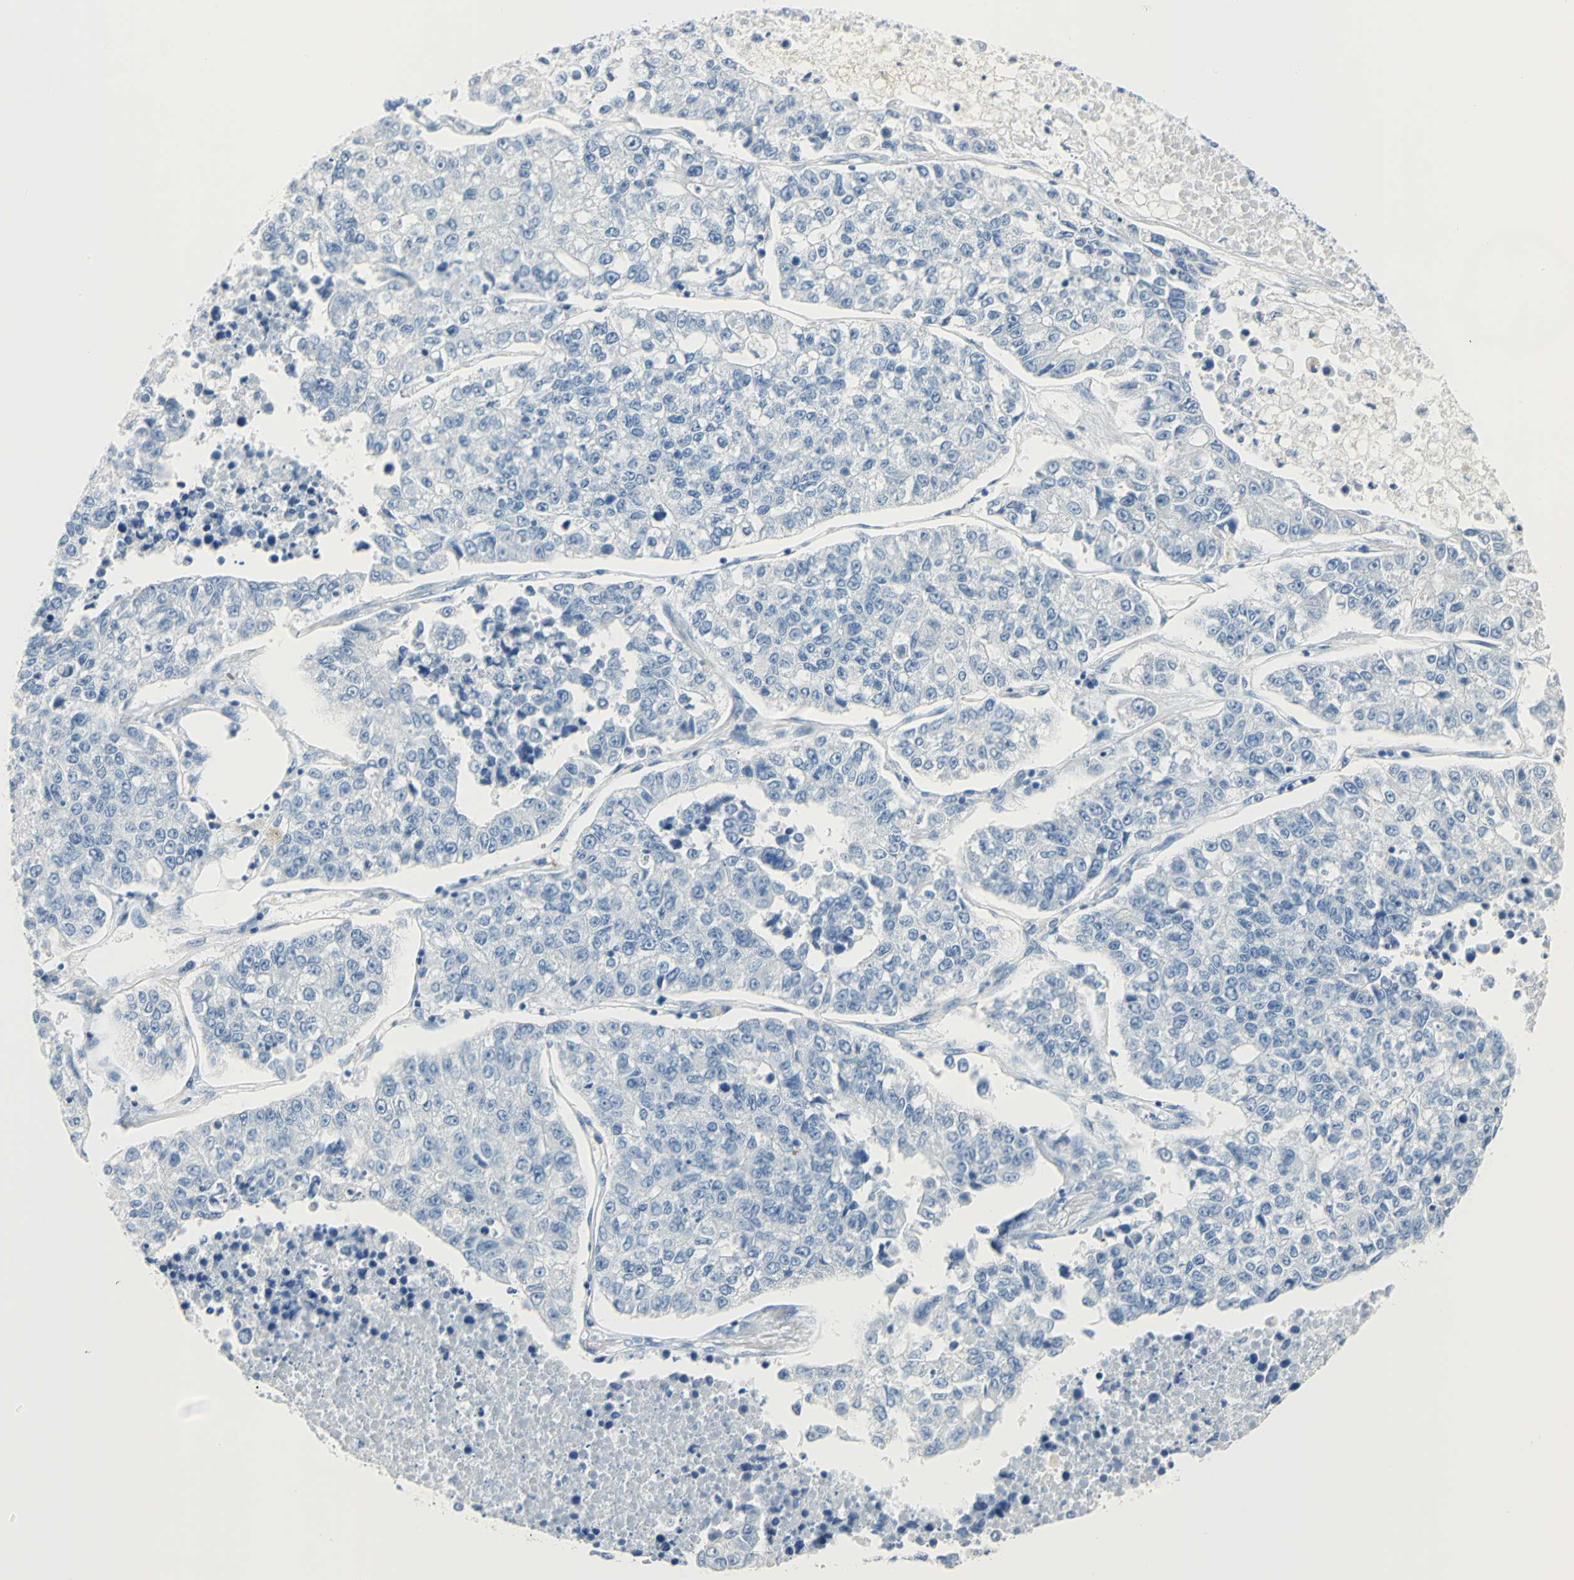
{"staining": {"intensity": "negative", "quantity": "none", "location": "none"}, "tissue": "lung cancer", "cell_type": "Tumor cells", "image_type": "cancer", "snomed": [{"axis": "morphology", "description": "Adenocarcinoma, NOS"}, {"axis": "topography", "description": "Lung"}], "caption": "Lung cancer (adenocarcinoma) was stained to show a protein in brown. There is no significant staining in tumor cells.", "gene": "CA3", "patient": {"sex": "male", "age": 49}}